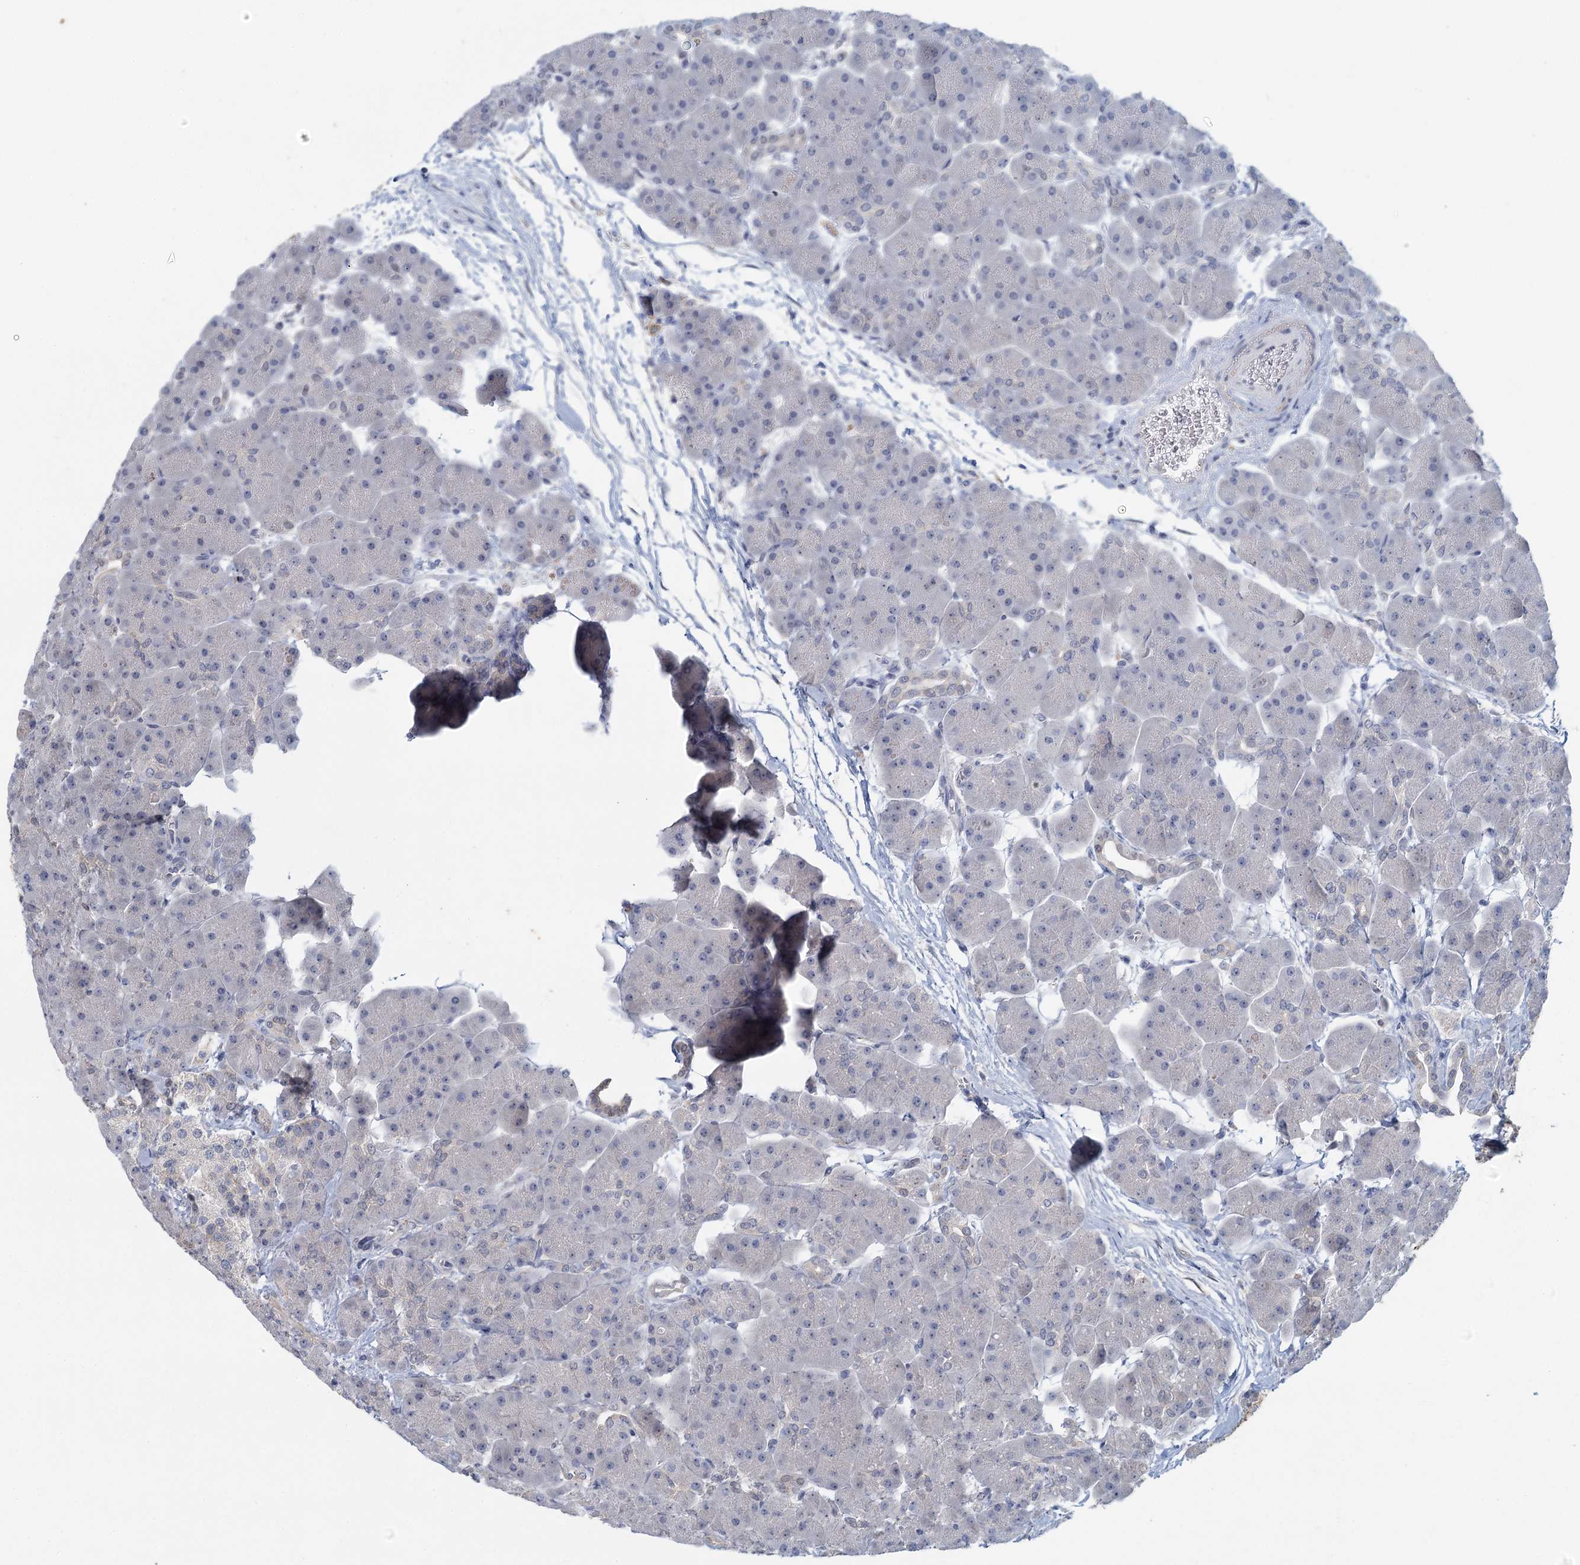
{"staining": {"intensity": "negative", "quantity": "none", "location": "none"}, "tissue": "pancreas", "cell_type": "Exocrine glandular cells", "image_type": "normal", "snomed": [{"axis": "morphology", "description": "Normal tissue, NOS"}, {"axis": "topography", "description": "Pancreas"}], "caption": "This is an immunohistochemistry (IHC) micrograph of benign pancreas. There is no positivity in exocrine glandular cells.", "gene": "MYO7B", "patient": {"sex": "male", "age": 66}}